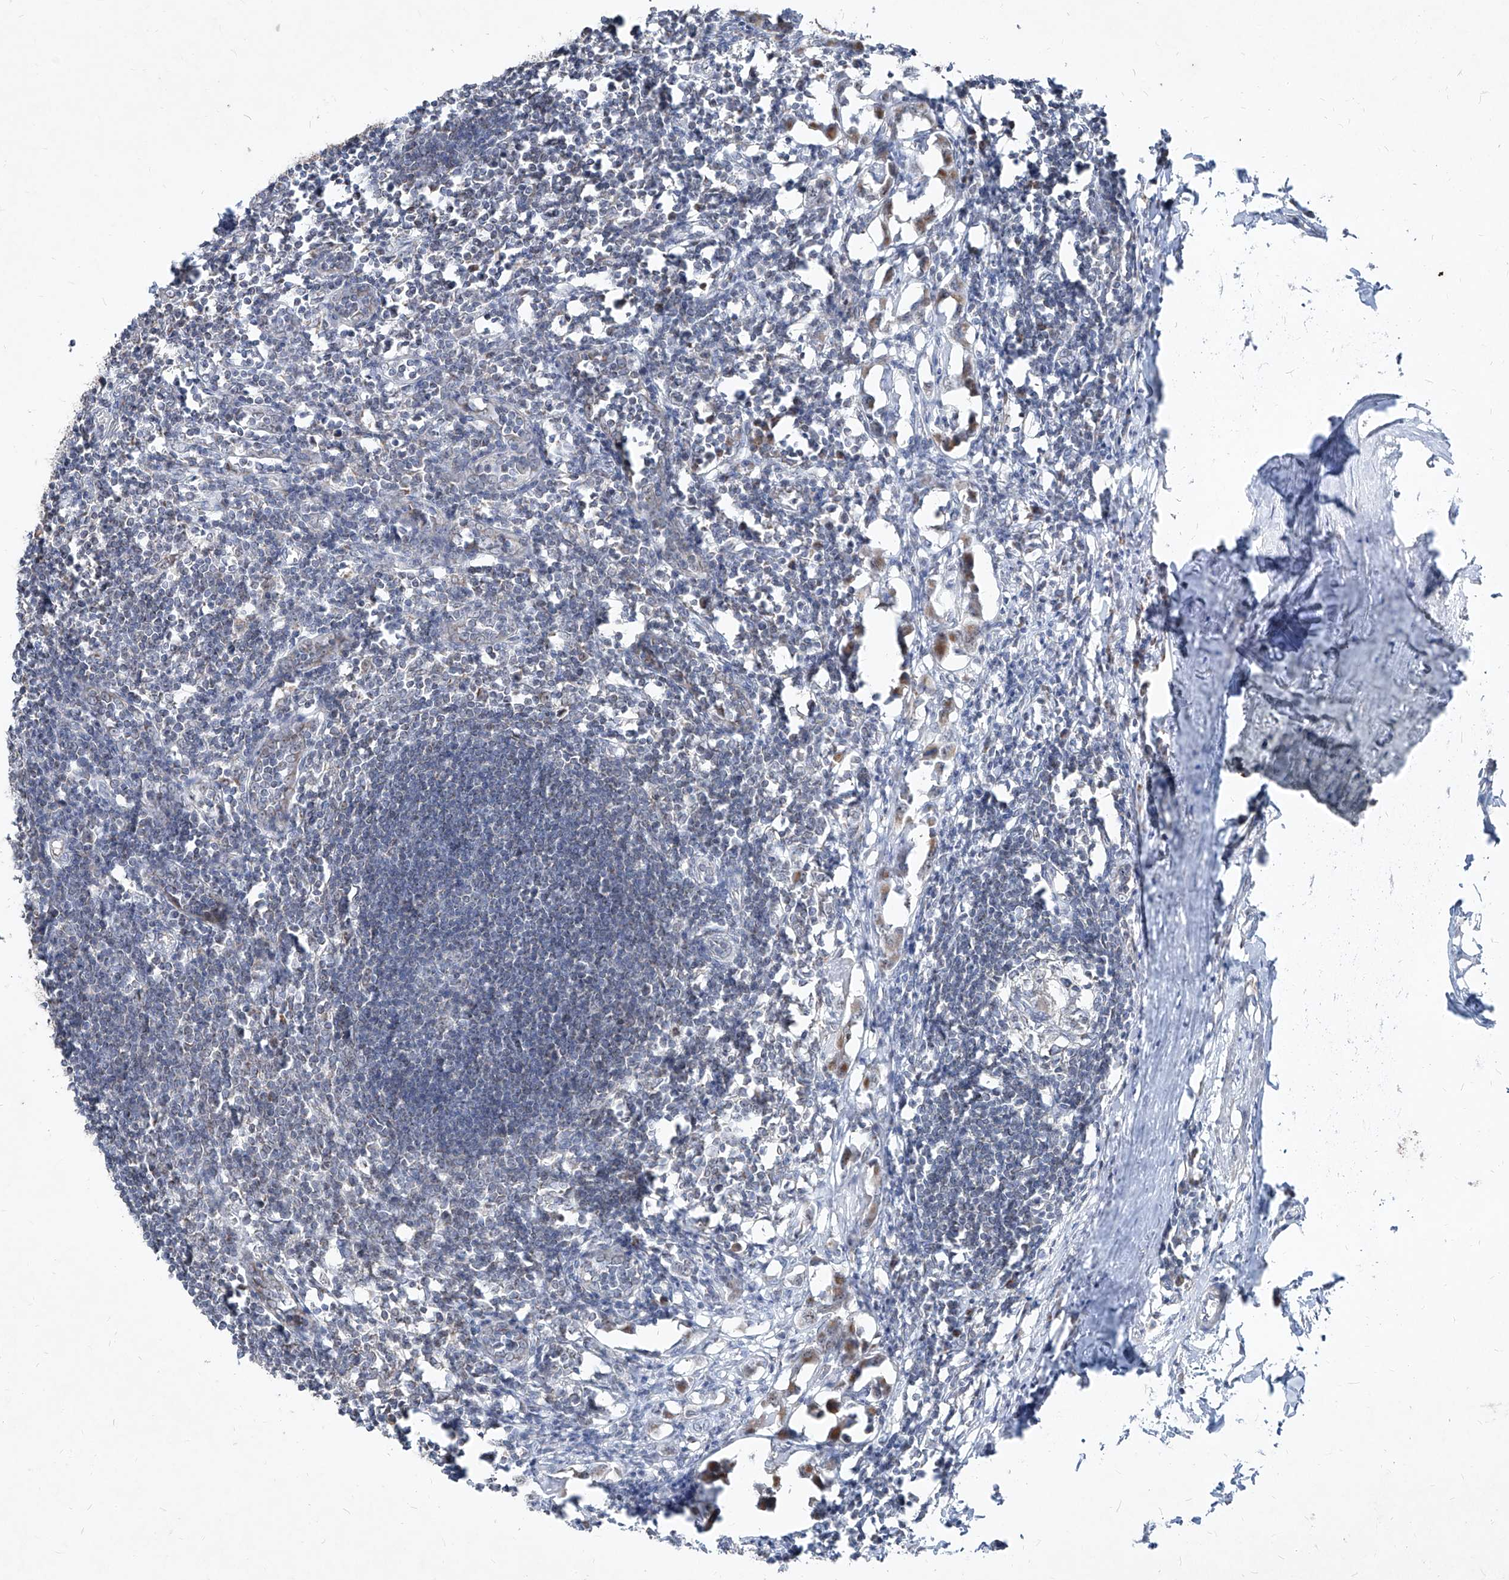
{"staining": {"intensity": "moderate", "quantity": "<25%", "location": "cytoplasmic/membranous"}, "tissue": "lymph node", "cell_type": "Germinal center cells", "image_type": "normal", "snomed": [{"axis": "morphology", "description": "Normal tissue, NOS"}, {"axis": "morphology", "description": "Malignant melanoma, Metastatic site"}, {"axis": "topography", "description": "Lymph node"}], "caption": "An immunohistochemistry histopathology image of normal tissue is shown. Protein staining in brown labels moderate cytoplasmic/membranous positivity in lymph node within germinal center cells. (IHC, brightfield microscopy, high magnification).", "gene": "NDUFB3", "patient": {"sex": "male", "age": 41}}